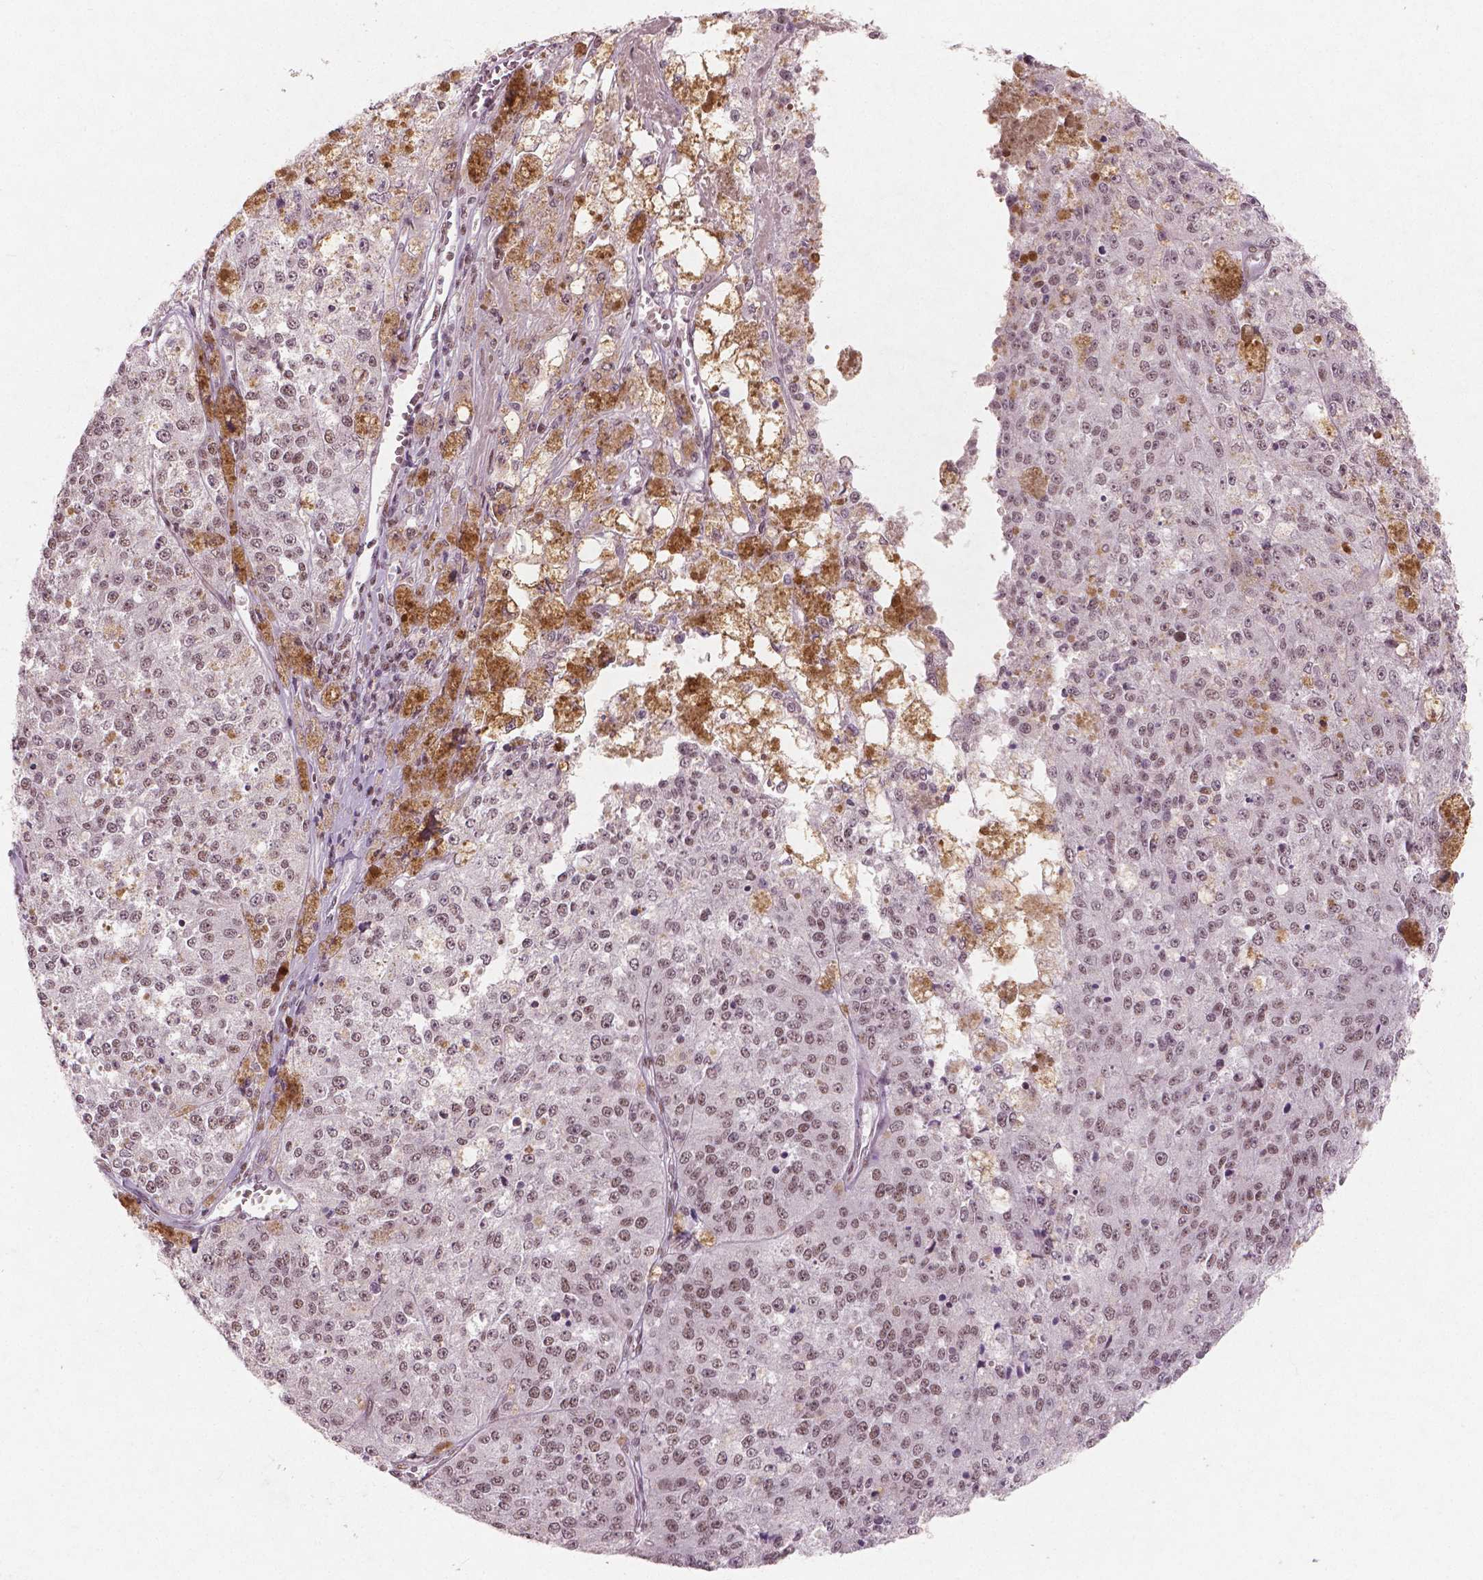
{"staining": {"intensity": "moderate", "quantity": ">75%", "location": "nuclear"}, "tissue": "melanoma", "cell_type": "Tumor cells", "image_type": "cancer", "snomed": [{"axis": "morphology", "description": "Malignant melanoma, Metastatic site"}, {"axis": "topography", "description": "Lymph node"}], "caption": "An image of human melanoma stained for a protein shows moderate nuclear brown staining in tumor cells.", "gene": "BRD4", "patient": {"sex": "female", "age": 64}}